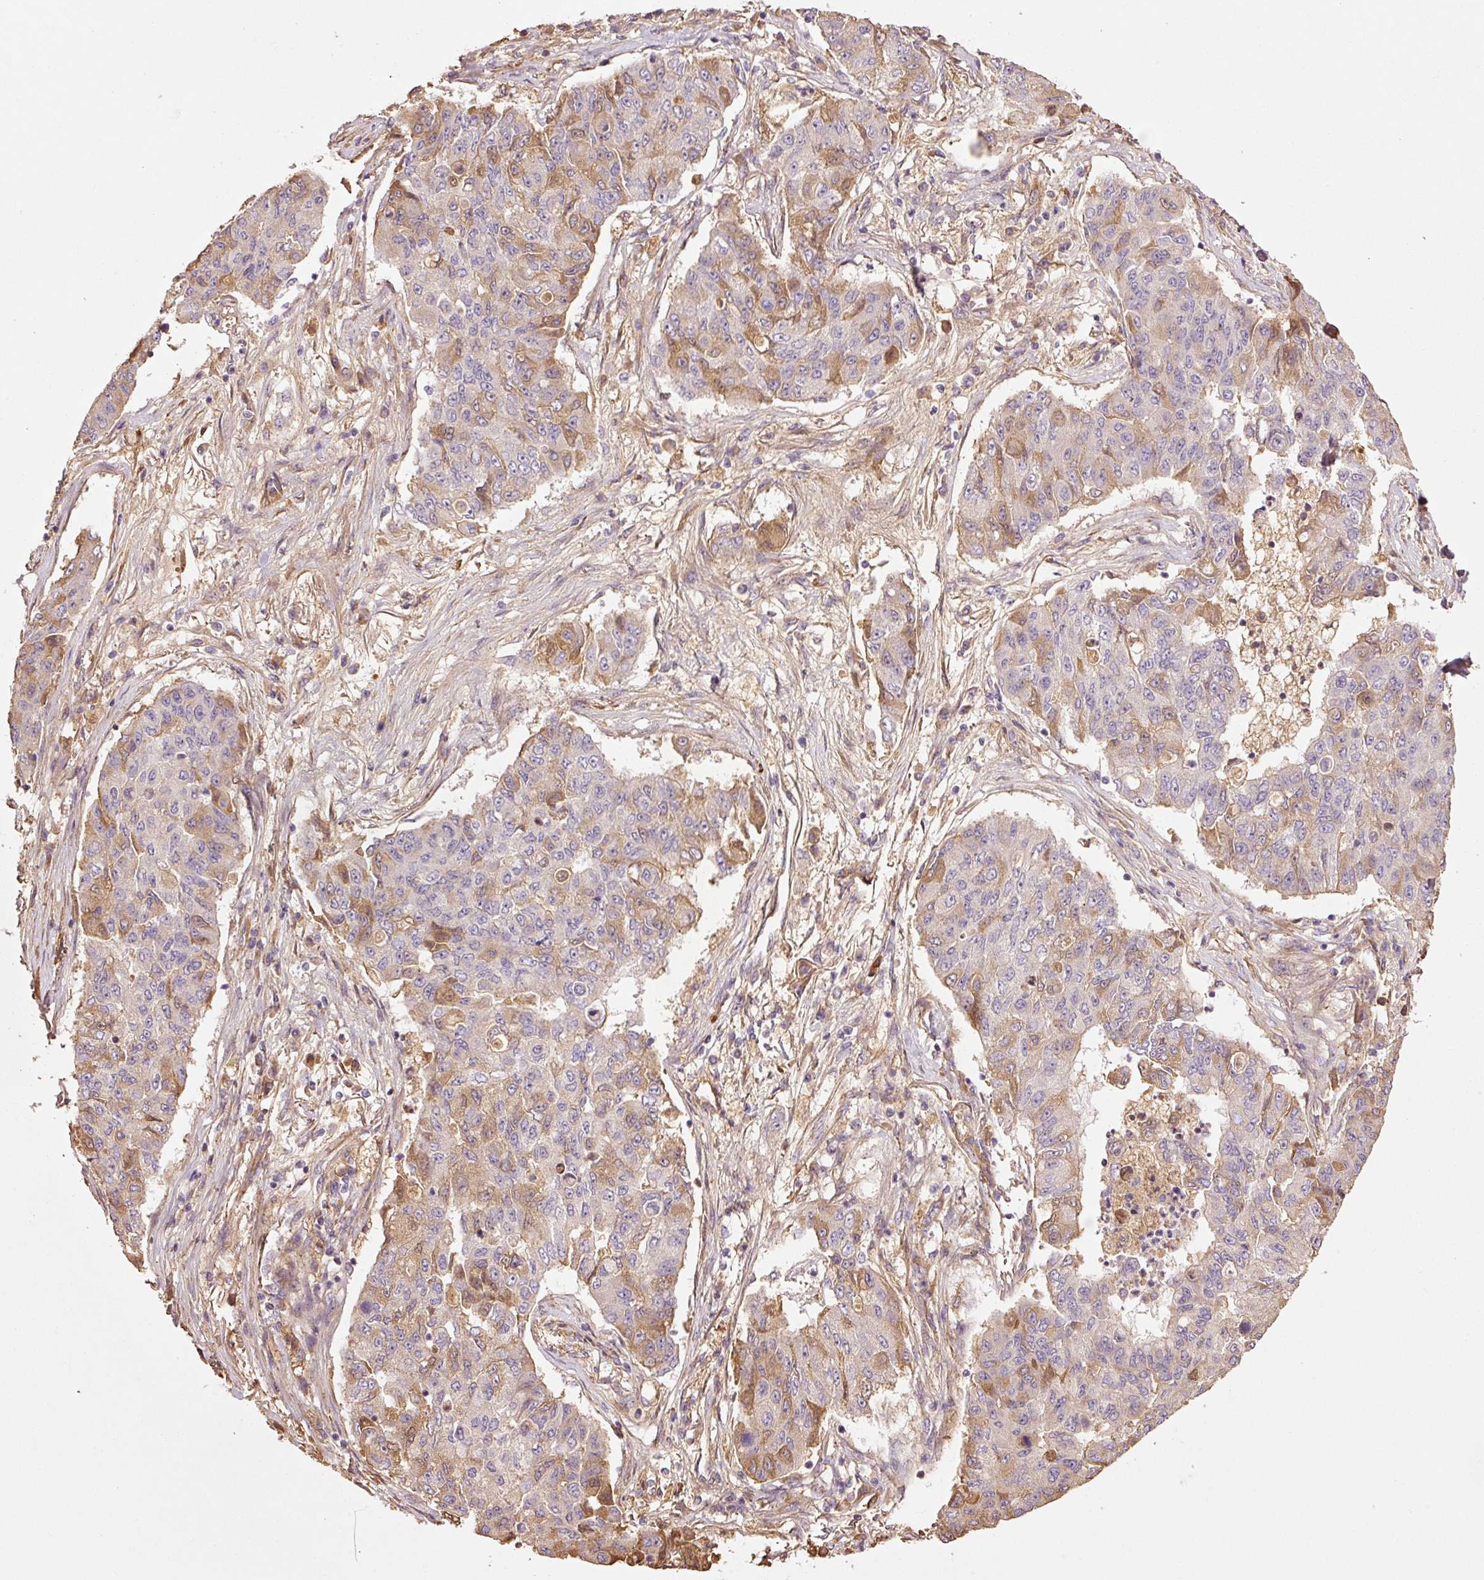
{"staining": {"intensity": "moderate", "quantity": "<25%", "location": "cytoplasmic/membranous"}, "tissue": "lung cancer", "cell_type": "Tumor cells", "image_type": "cancer", "snomed": [{"axis": "morphology", "description": "Squamous cell carcinoma, NOS"}, {"axis": "topography", "description": "Lung"}], "caption": "The micrograph demonstrates staining of squamous cell carcinoma (lung), revealing moderate cytoplasmic/membranous protein expression (brown color) within tumor cells. Nuclei are stained in blue.", "gene": "NID2", "patient": {"sex": "male", "age": 74}}